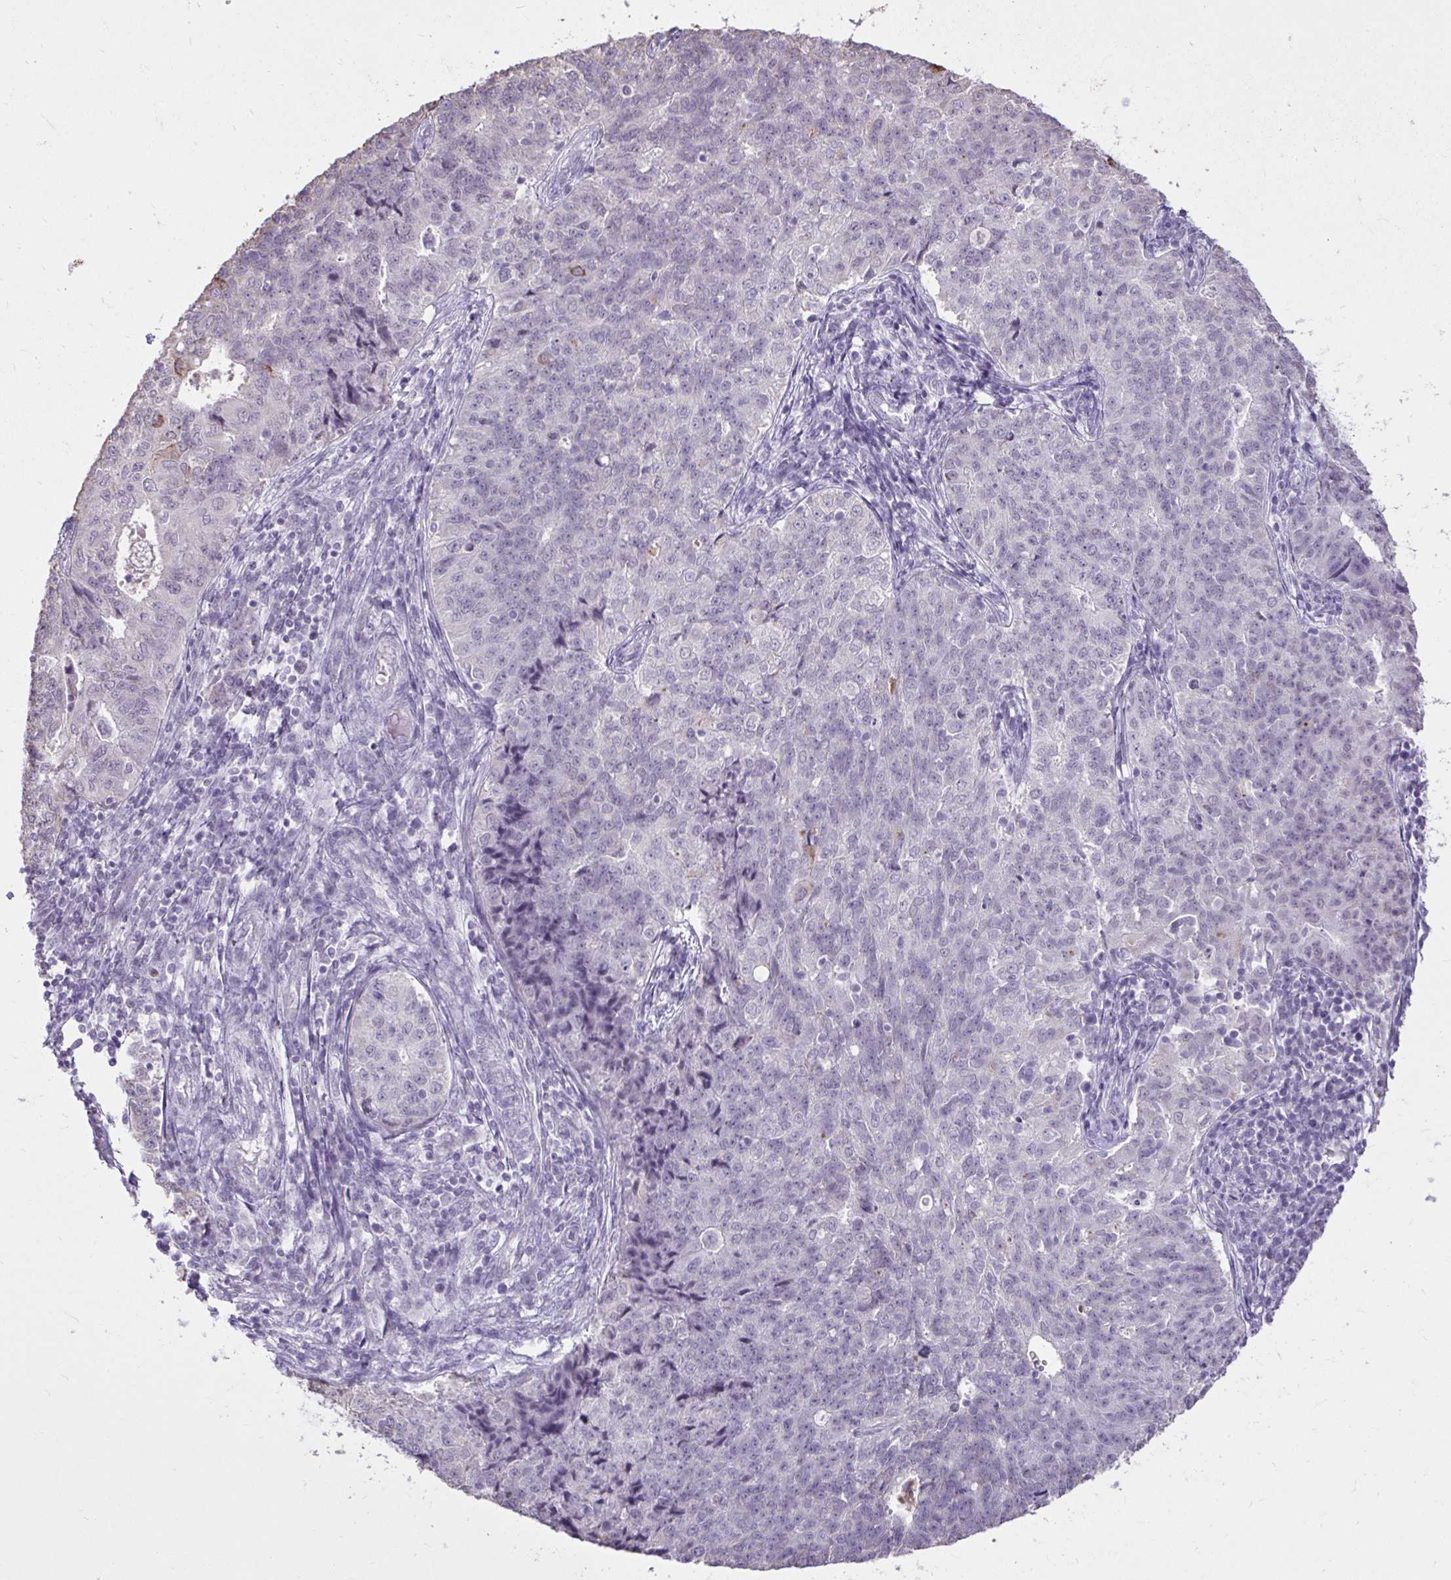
{"staining": {"intensity": "negative", "quantity": "none", "location": "none"}, "tissue": "endometrial cancer", "cell_type": "Tumor cells", "image_type": "cancer", "snomed": [{"axis": "morphology", "description": "Adenocarcinoma, NOS"}, {"axis": "topography", "description": "Endometrium"}], "caption": "This histopathology image is of endometrial cancer stained with IHC to label a protein in brown with the nuclei are counter-stained blue. There is no positivity in tumor cells.", "gene": "NPPA", "patient": {"sex": "female", "age": 43}}